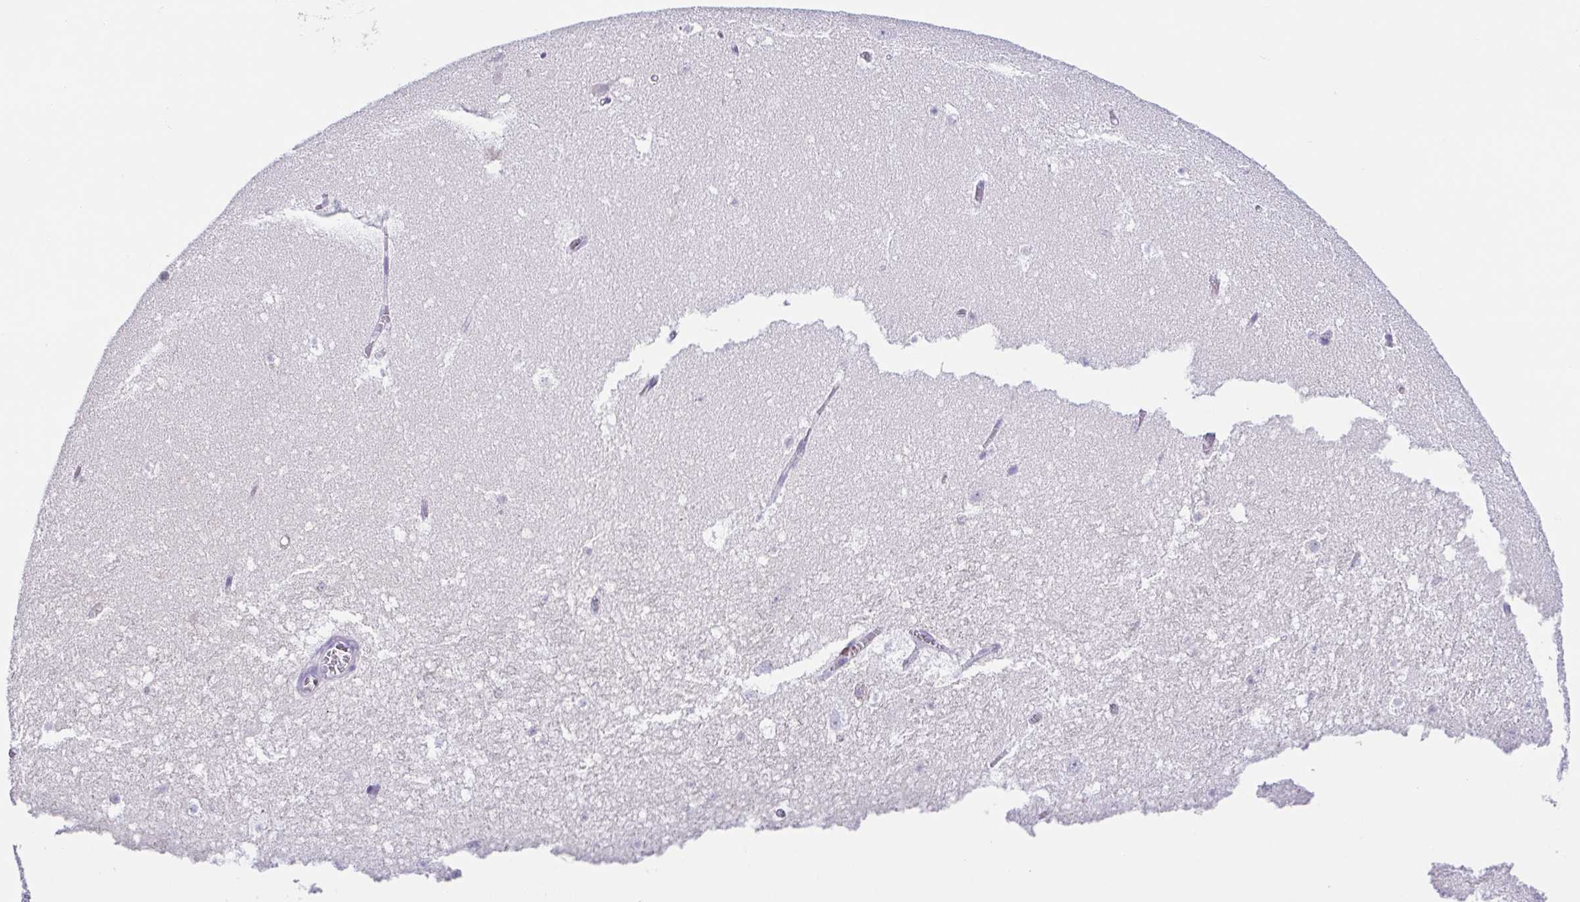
{"staining": {"intensity": "negative", "quantity": "none", "location": "none"}, "tissue": "hippocampus", "cell_type": "Glial cells", "image_type": "normal", "snomed": [{"axis": "morphology", "description": "Normal tissue, NOS"}, {"axis": "topography", "description": "Hippocampus"}], "caption": "Immunohistochemistry image of unremarkable hippocampus stained for a protein (brown), which demonstrates no staining in glial cells.", "gene": "ARPP21", "patient": {"sex": "female", "age": 42}}